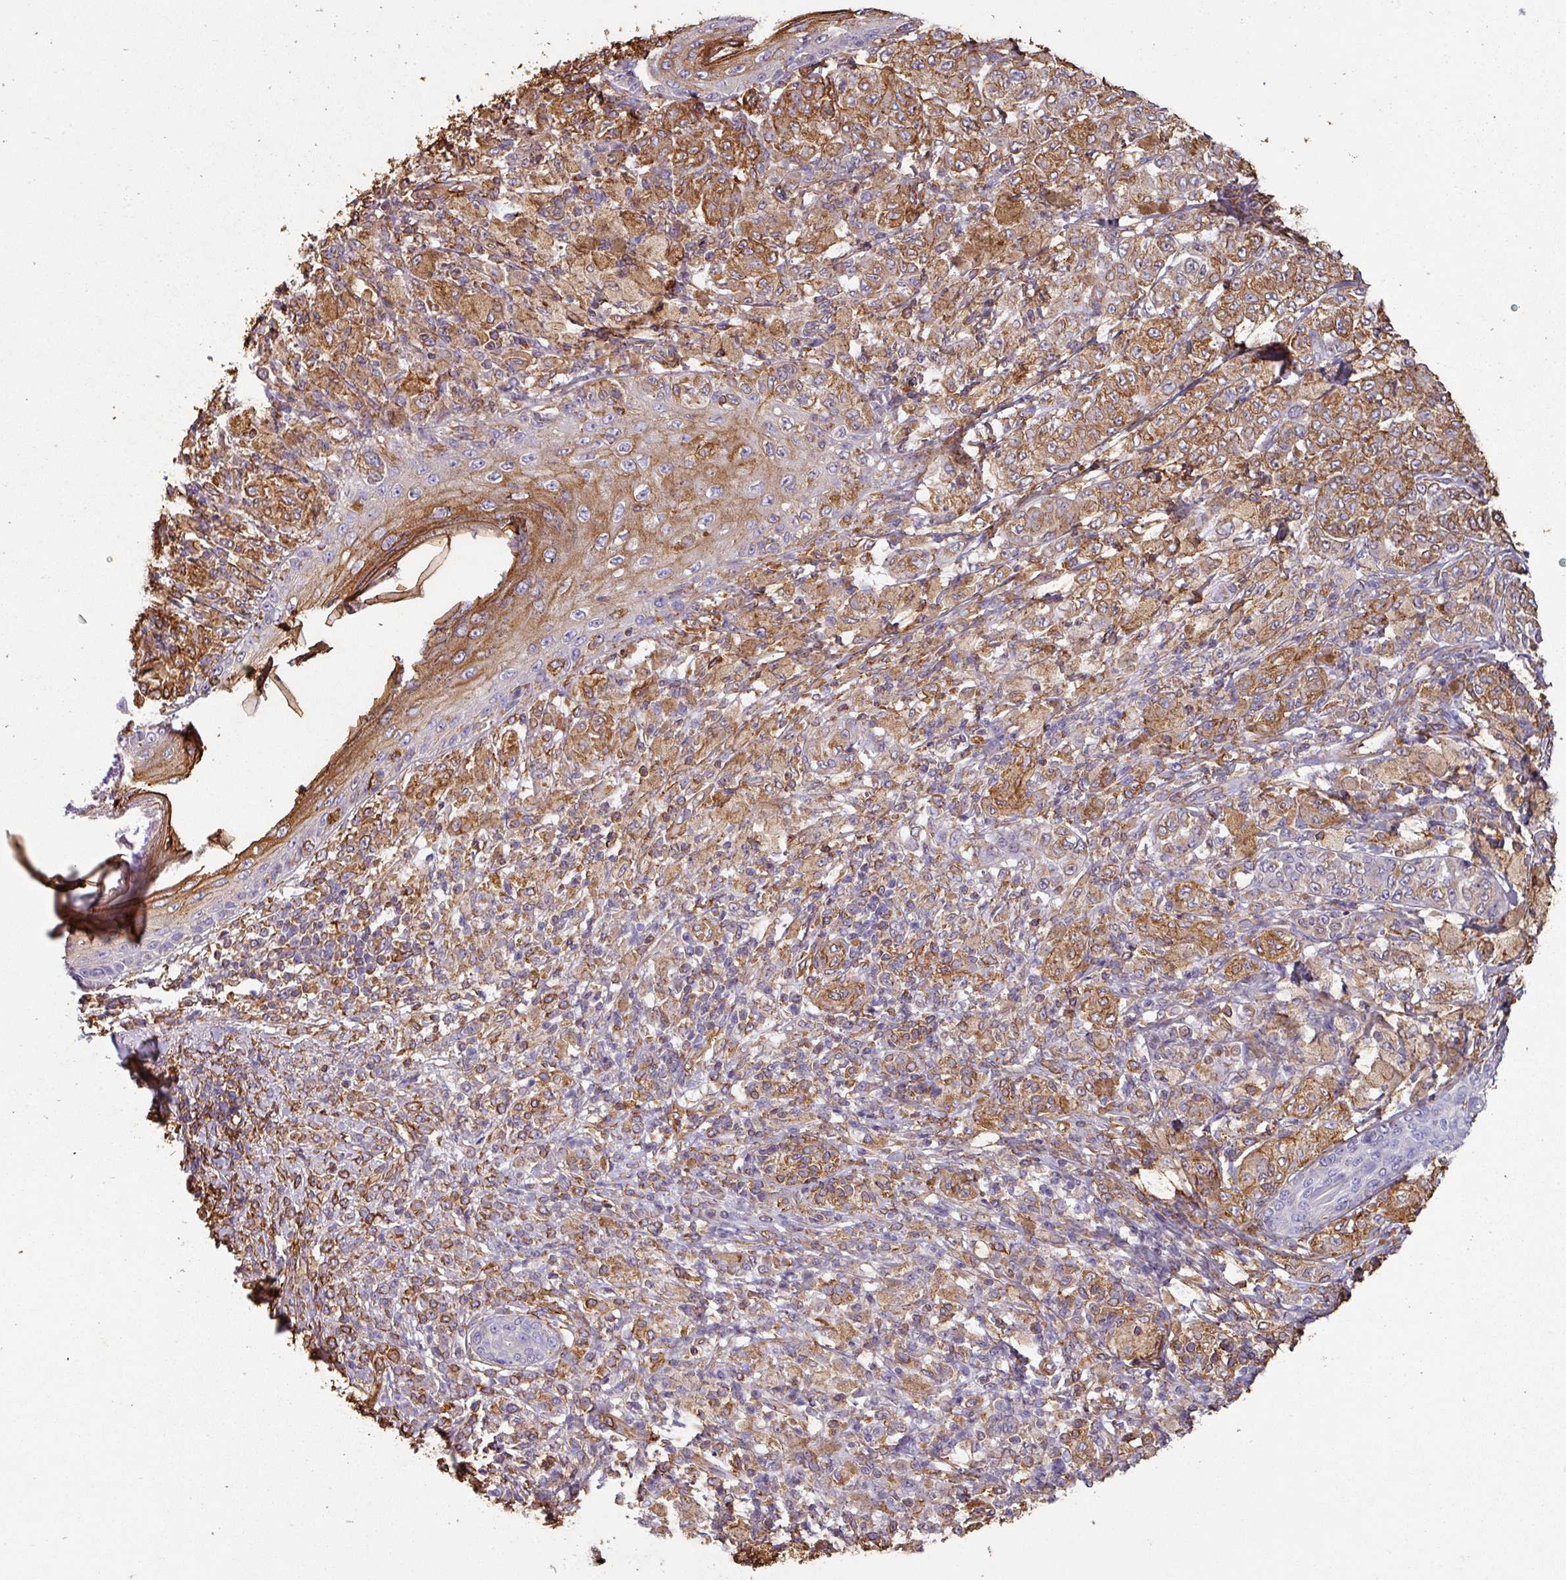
{"staining": {"intensity": "moderate", "quantity": ">75%", "location": "cytoplasmic/membranous"}, "tissue": "melanoma", "cell_type": "Tumor cells", "image_type": "cancer", "snomed": [{"axis": "morphology", "description": "Malignant melanoma, NOS"}, {"axis": "topography", "description": "Skin"}], "caption": "A high-resolution photomicrograph shows immunohistochemistry (IHC) staining of melanoma, which displays moderate cytoplasmic/membranous positivity in about >75% of tumor cells. Immunohistochemistry (ihc) stains the protein in brown and the nuclei are stained blue.", "gene": "ZNF280C", "patient": {"sex": "male", "age": 42}}